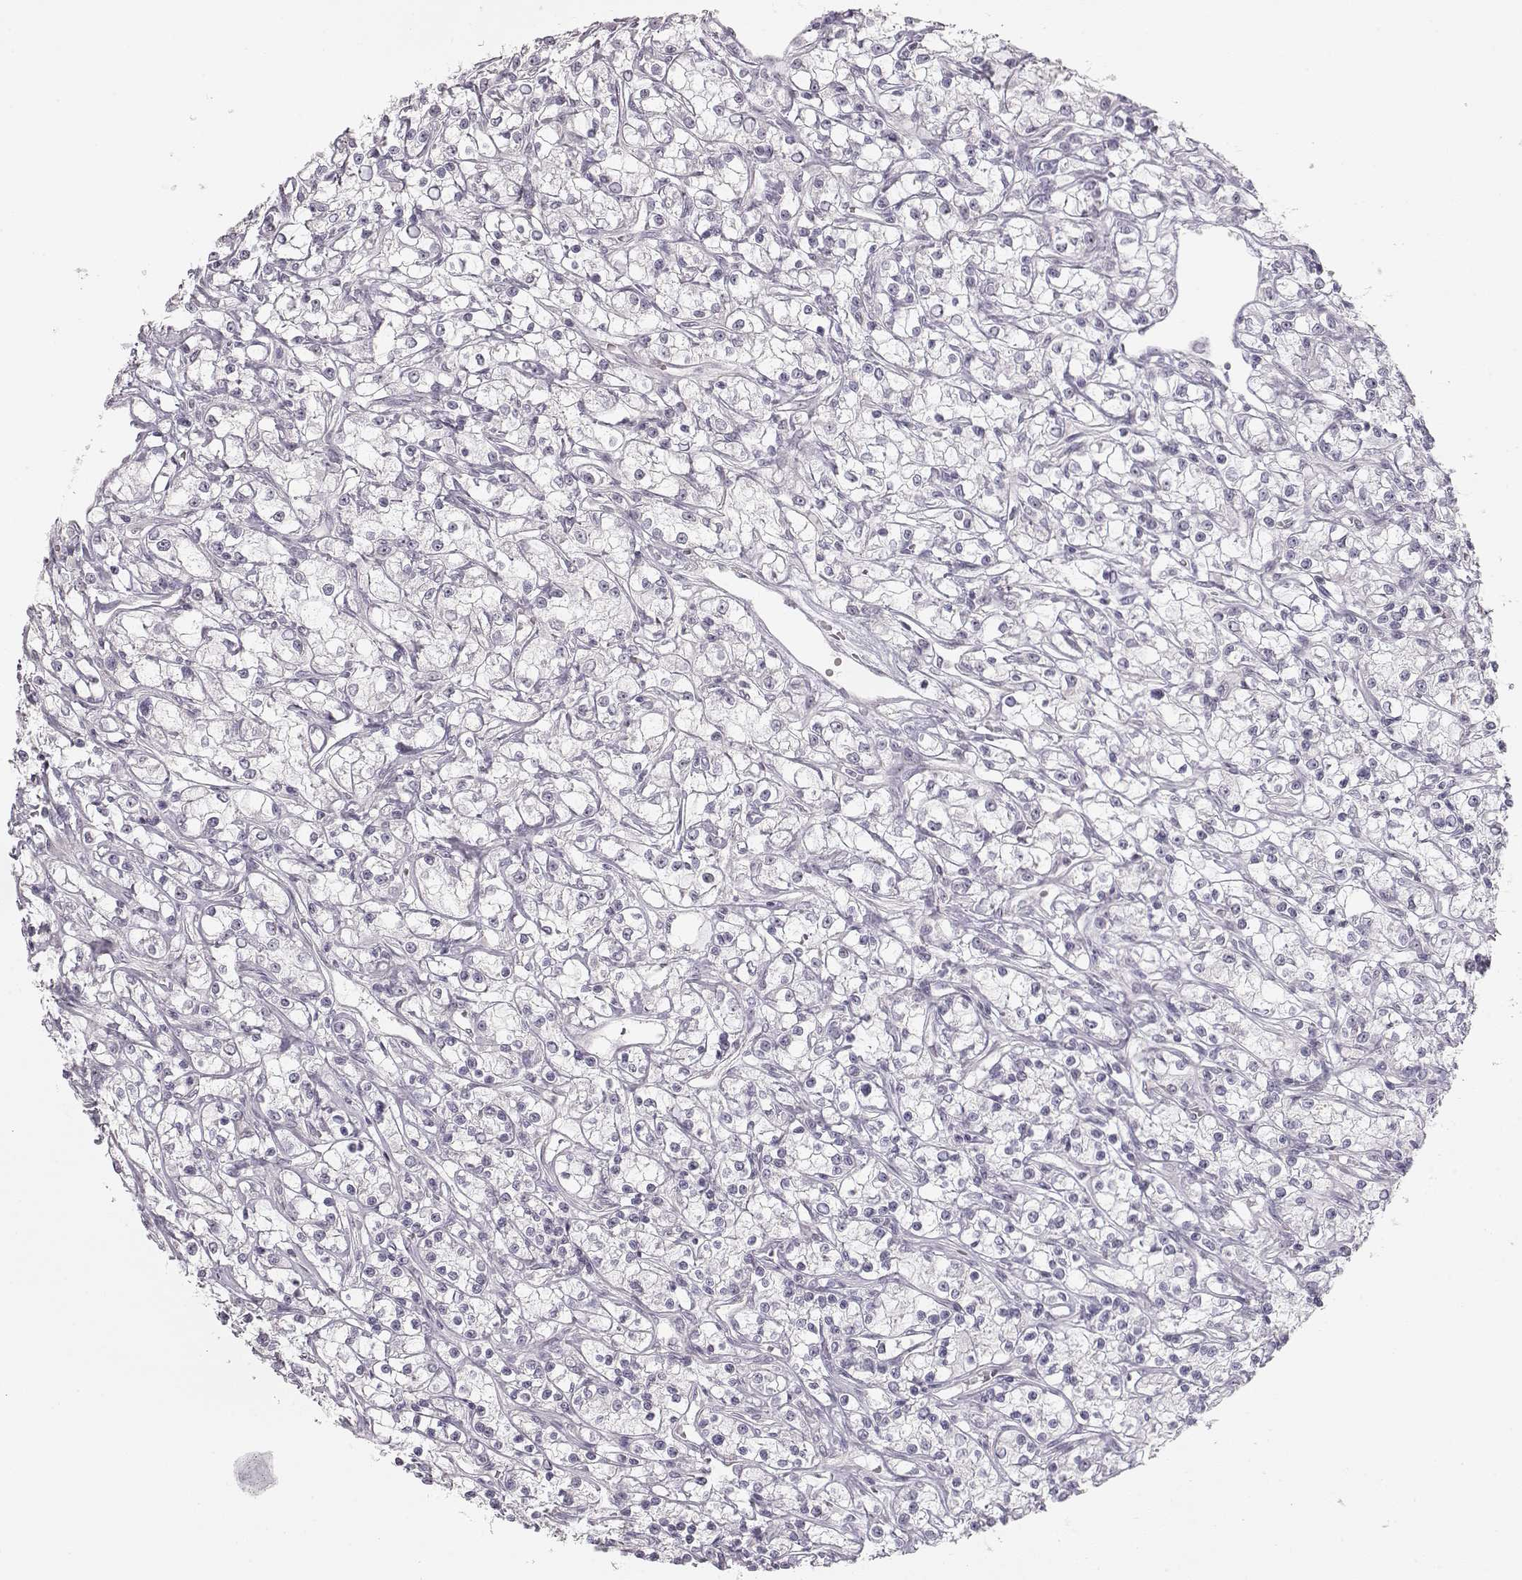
{"staining": {"intensity": "negative", "quantity": "none", "location": "none"}, "tissue": "renal cancer", "cell_type": "Tumor cells", "image_type": "cancer", "snomed": [{"axis": "morphology", "description": "Adenocarcinoma, NOS"}, {"axis": "topography", "description": "Kidney"}], "caption": "This is an immunohistochemistry micrograph of human renal cancer. There is no staining in tumor cells.", "gene": "FAM205A", "patient": {"sex": "female", "age": 59}}